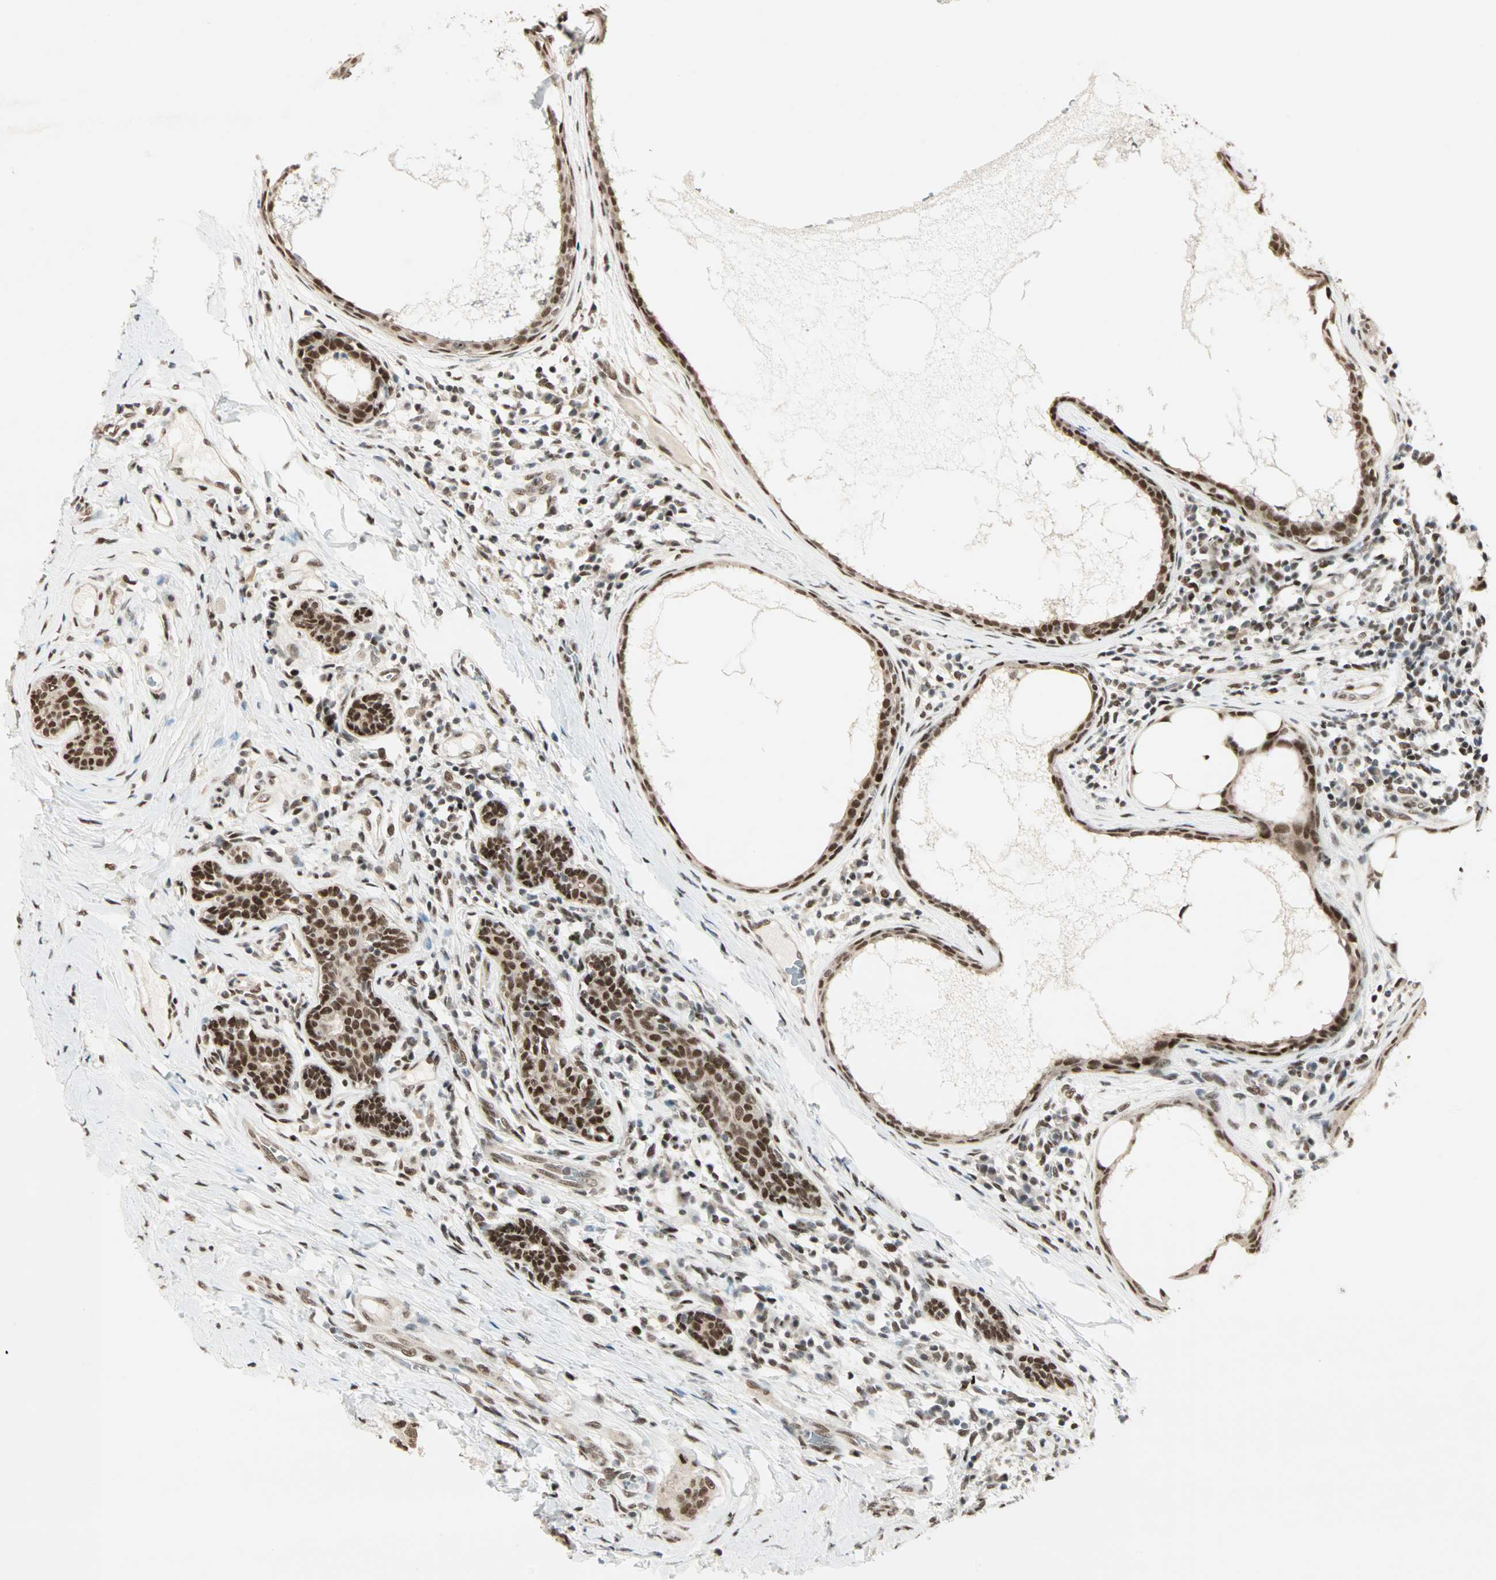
{"staining": {"intensity": "strong", "quantity": ">75%", "location": "nuclear"}, "tissue": "breast cancer", "cell_type": "Tumor cells", "image_type": "cancer", "snomed": [{"axis": "morphology", "description": "Duct carcinoma"}, {"axis": "topography", "description": "Breast"}], "caption": "Immunohistochemistry (IHC) photomicrograph of neoplastic tissue: human breast cancer (infiltrating ductal carcinoma) stained using IHC displays high levels of strong protein expression localized specifically in the nuclear of tumor cells, appearing as a nuclear brown color.", "gene": "BLM", "patient": {"sex": "female", "age": 40}}